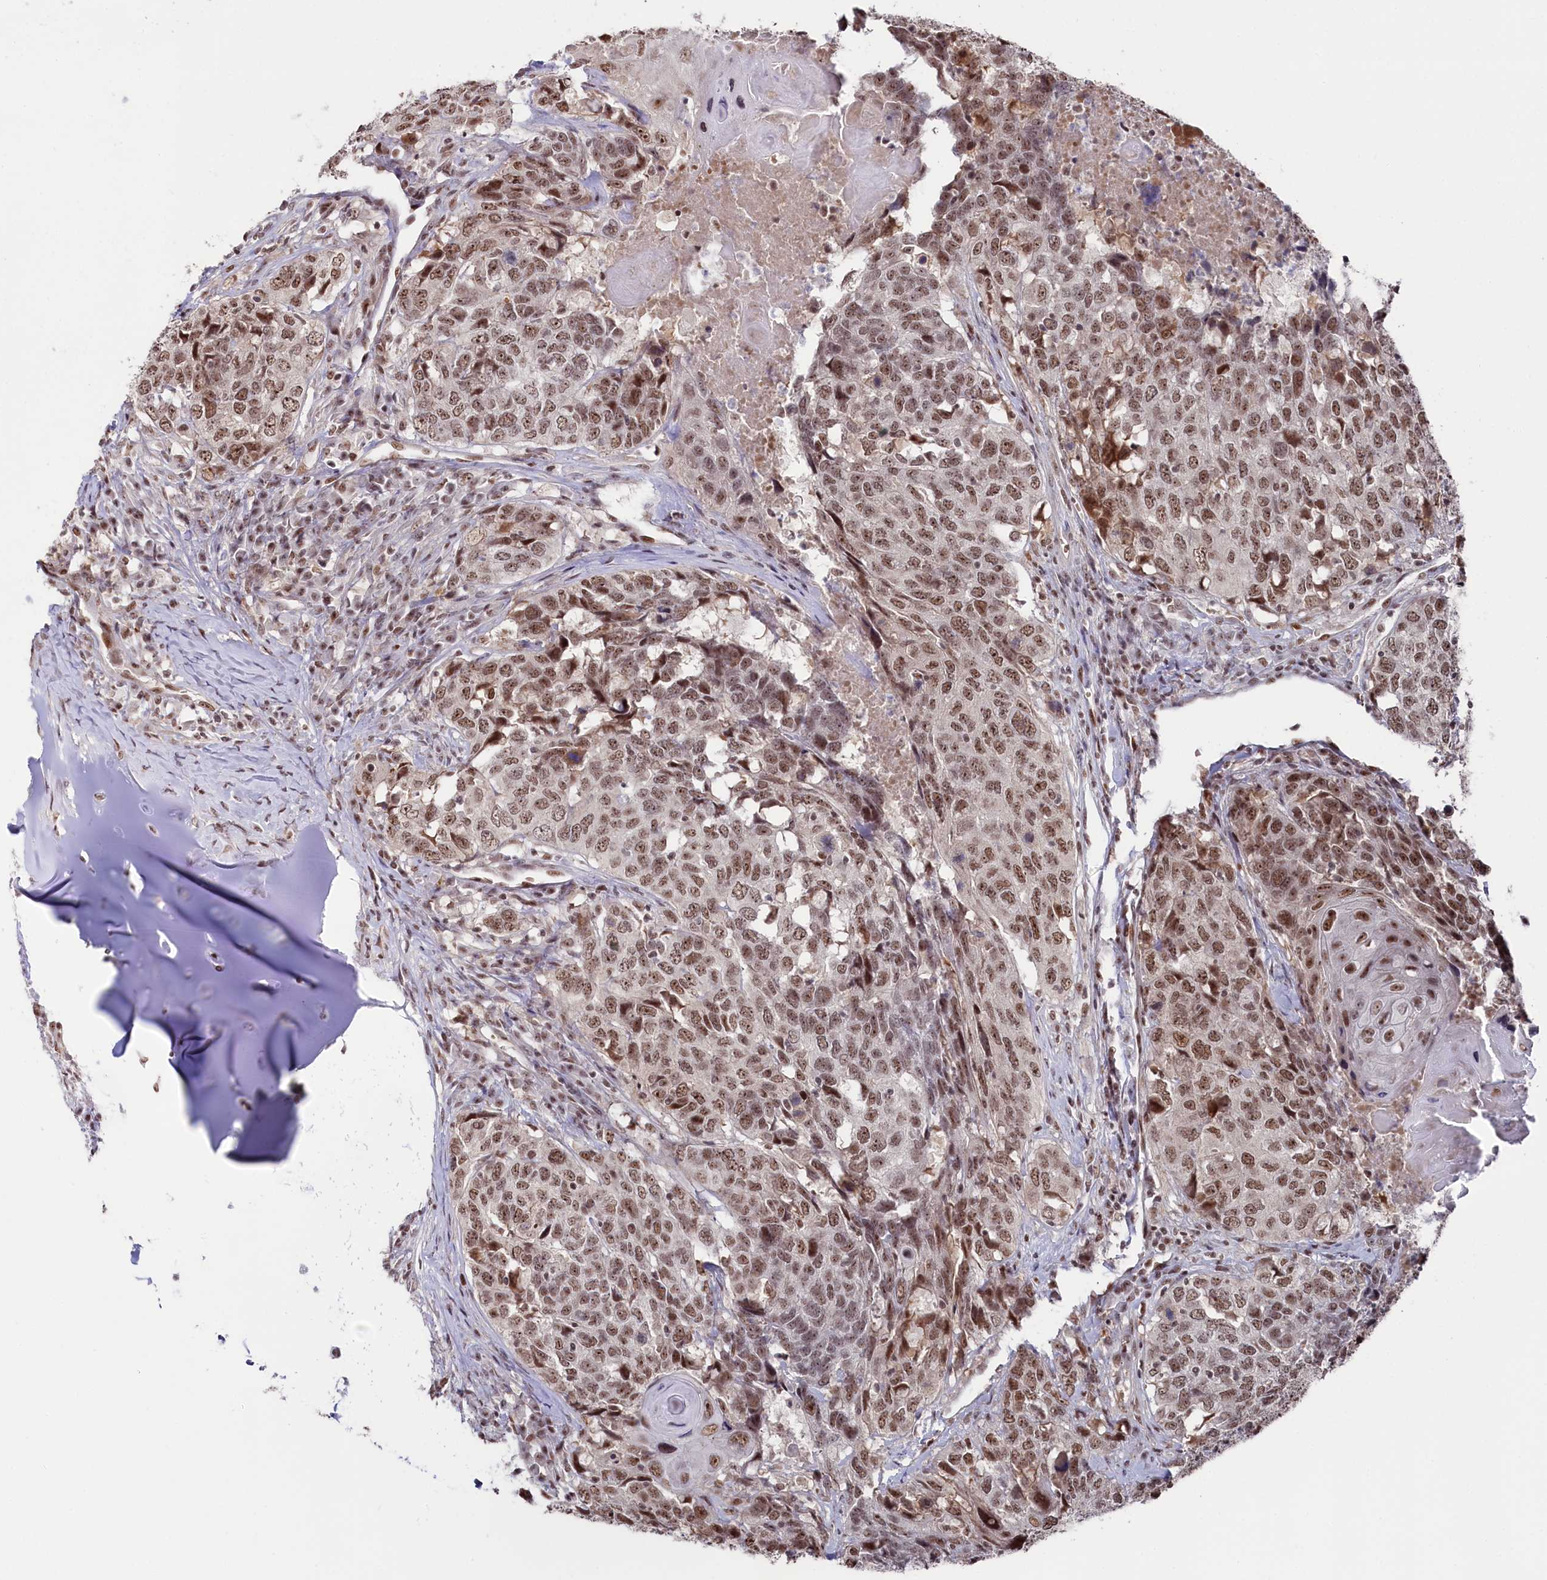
{"staining": {"intensity": "moderate", "quantity": ">75%", "location": "nuclear"}, "tissue": "head and neck cancer", "cell_type": "Tumor cells", "image_type": "cancer", "snomed": [{"axis": "morphology", "description": "Squamous cell carcinoma, NOS"}, {"axis": "topography", "description": "Head-Neck"}], "caption": "Human head and neck squamous cell carcinoma stained with a protein marker shows moderate staining in tumor cells.", "gene": "POLR2H", "patient": {"sex": "male", "age": 66}}